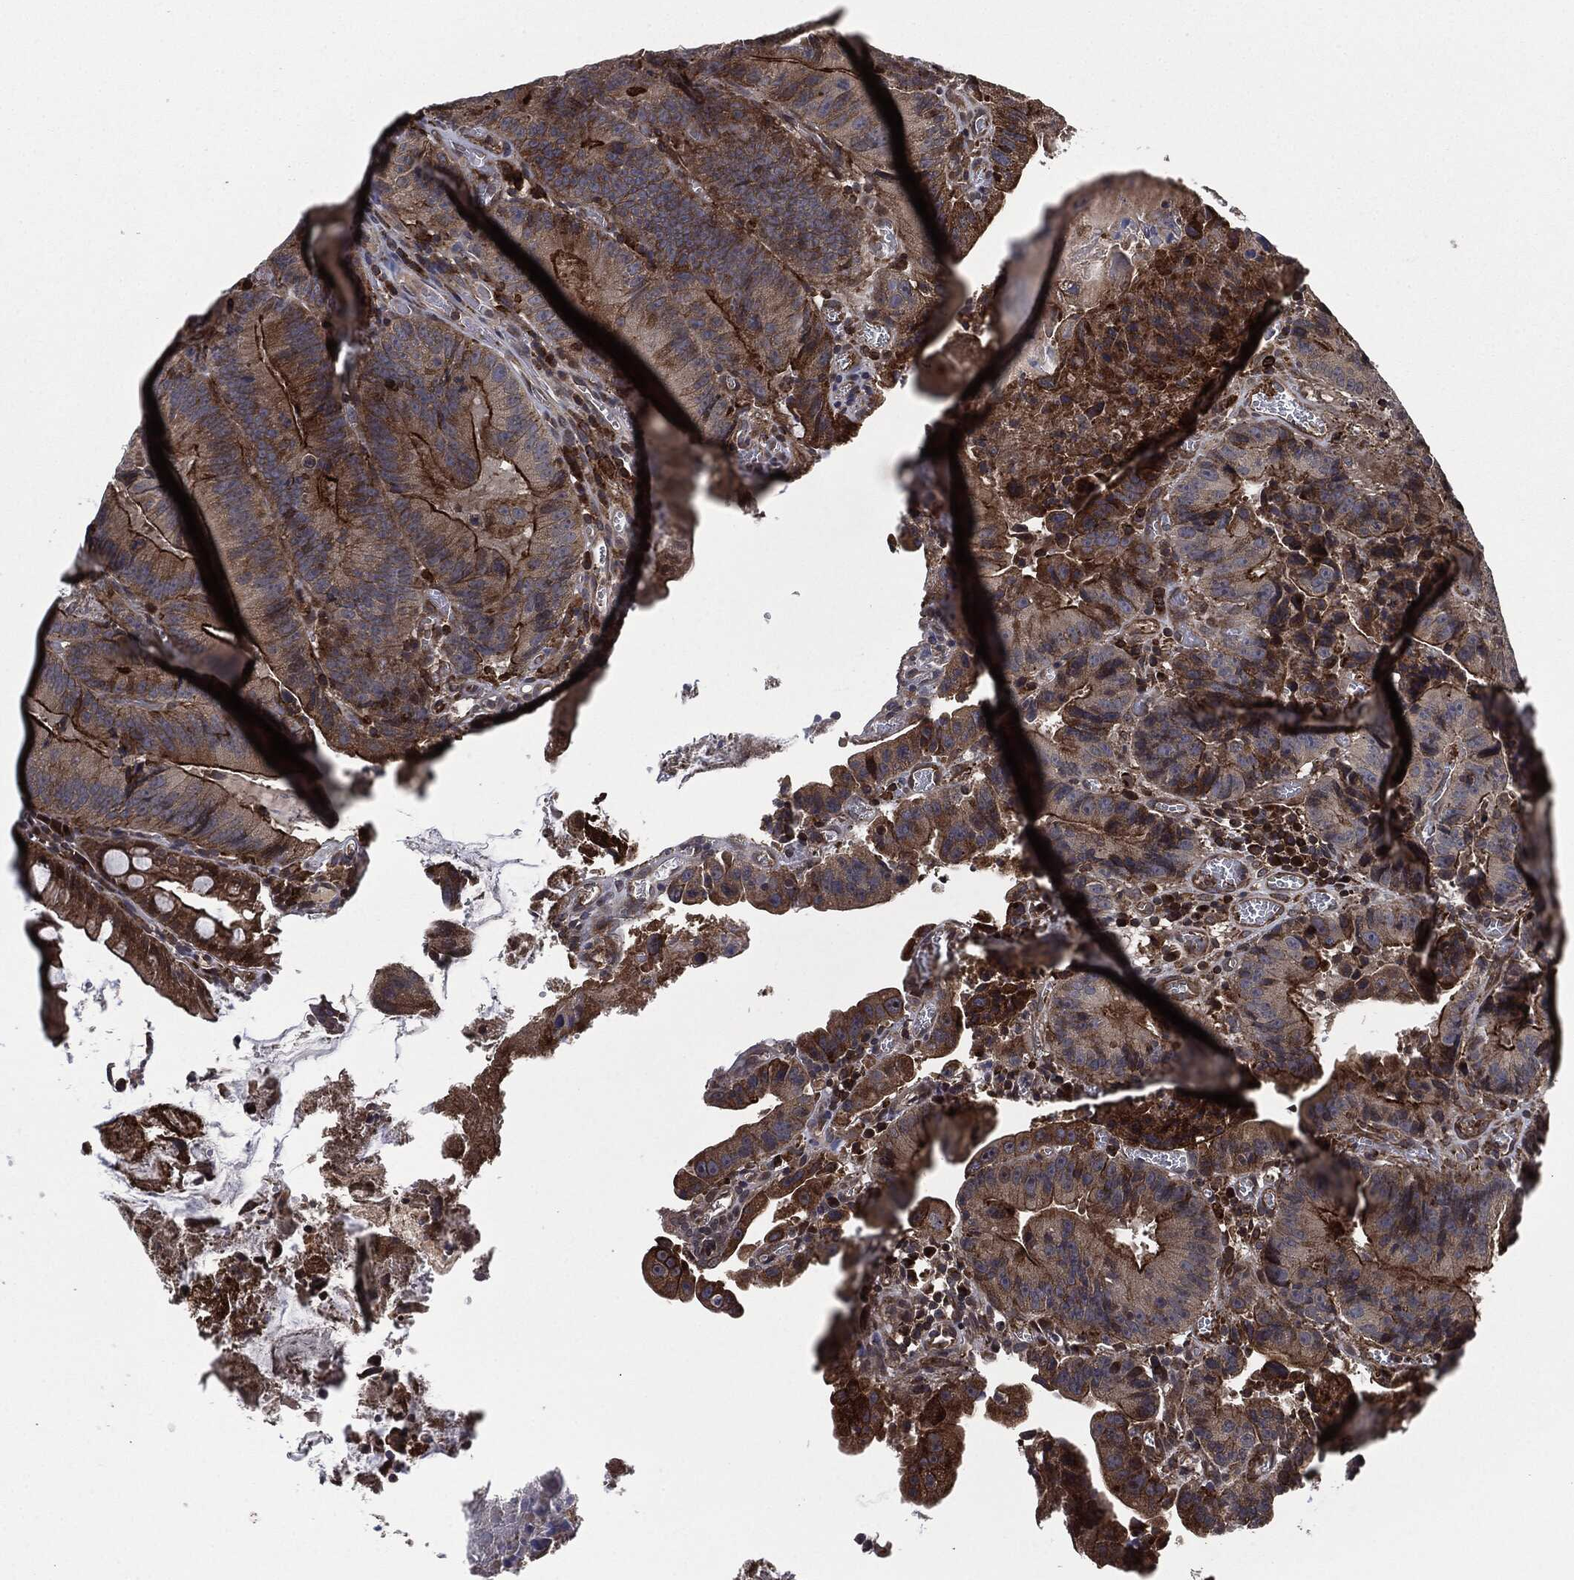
{"staining": {"intensity": "moderate", "quantity": "25%-75%", "location": "cytoplasmic/membranous"}, "tissue": "colorectal cancer", "cell_type": "Tumor cells", "image_type": "cancer", "snomed": [{"axis": "morphology", "description": "Adenocarcinoma, NOS"}, {"axis": "topography", "description": "Colon"}], "caption": "Colorectal cancer stained with a protein marker demonstrates moderate staining in tumor cells.", "gene": "UBR1", "patient": {"sex": "female", "age": 86}}